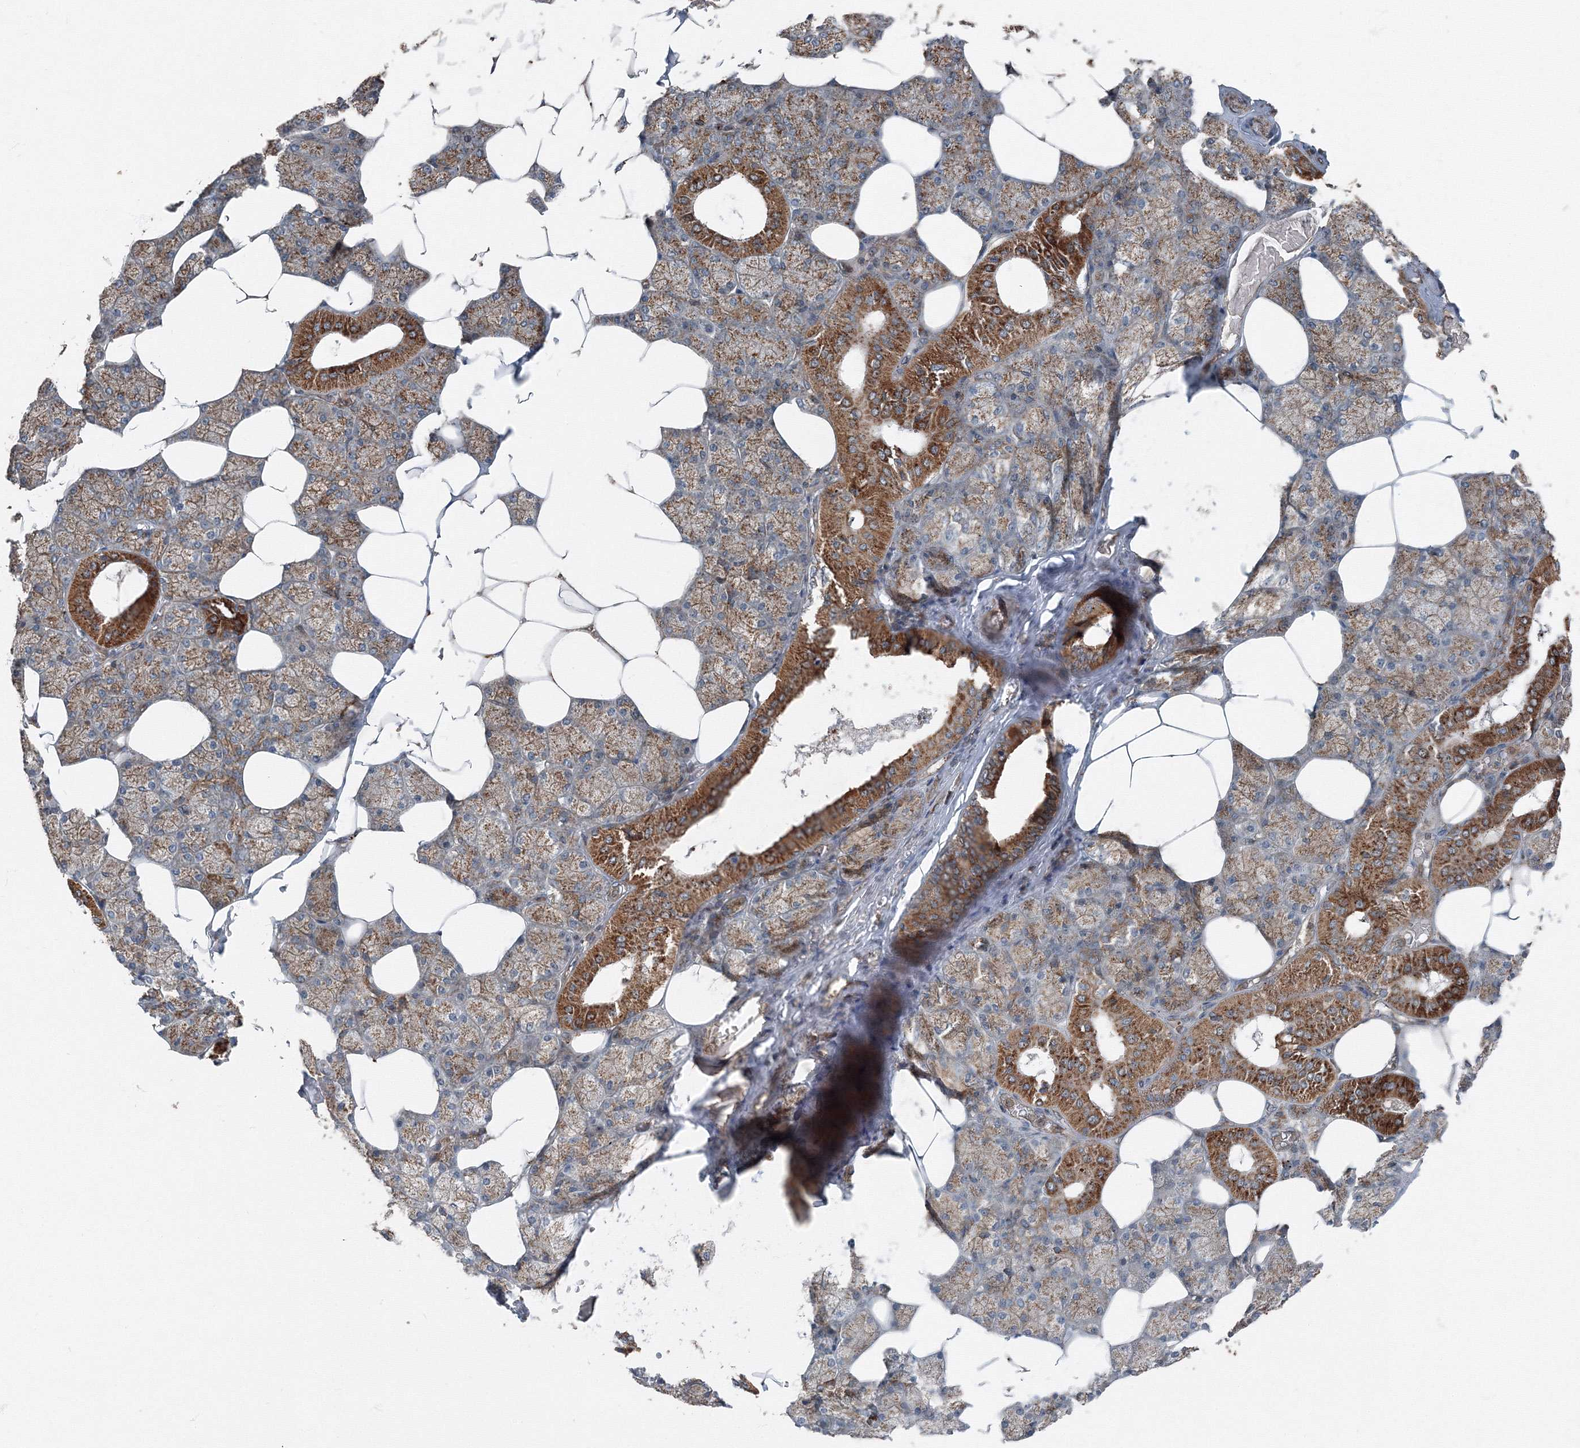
{"staining": {"intensity": "strong", "quantity": "25%-75%", "location": "cytoplasmic/membranous"}, "tissue": "salivary gland", "cell_type": "Glandular cells", "image_type": "normal", "snomed": [{"axis": "morphology", "description": "Normal tissue, NOS"}, {"axis": "topography", "description": "Salivary gland"}], "caption": "Protein staining shows strong cytoplasmic/membranous expression in approximately 25%-75% of glandular cells in benign salivary gland. The staining is performed using DAB brown chromogen to label protein expression. The nuclei are counter-stained blue using hematoxylin.", "gene": "AASDH", "patient": {"sex": "male", "age": 62}}